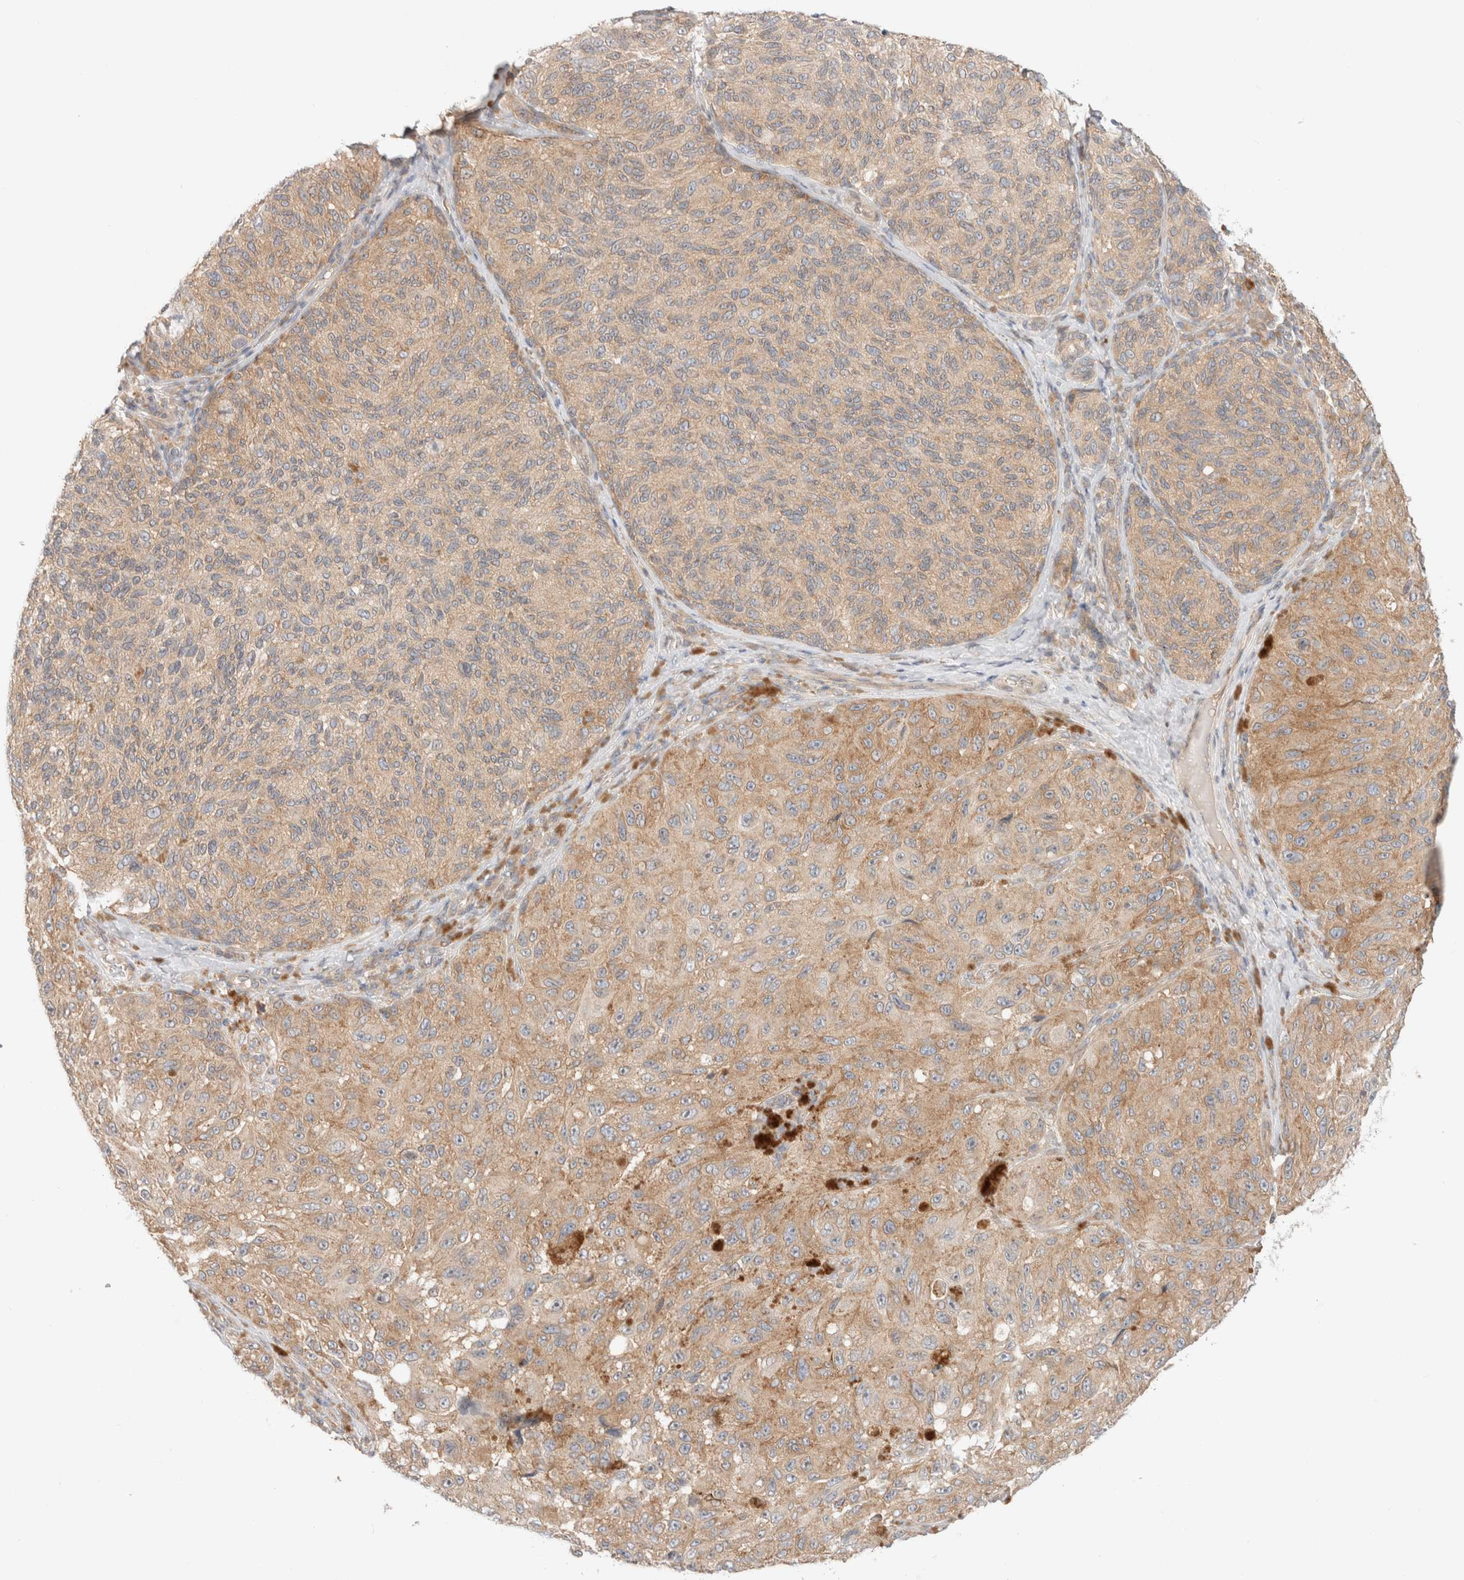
{"staining": {"intensity": "moderate", "quantity": ">75%", "location": "cytoplasmic/membranous"}, "tissue": "melanoma", "cell_type": "Tumor cells", "image_type": "cancer", "snomed": [{"axis": "morphology", "description": "Malignant melanoma, NOS"}, {"axis": "topography", "description": "Skin"}], "caption": "Malignant melanoma was stained to show a protein in brown. There is medium levels of moderate cytoplasmic/membranous positivity in about >75% of tumor cells.", "gene": "MARK3", "patient": {"sex": "female", "age": 73}}